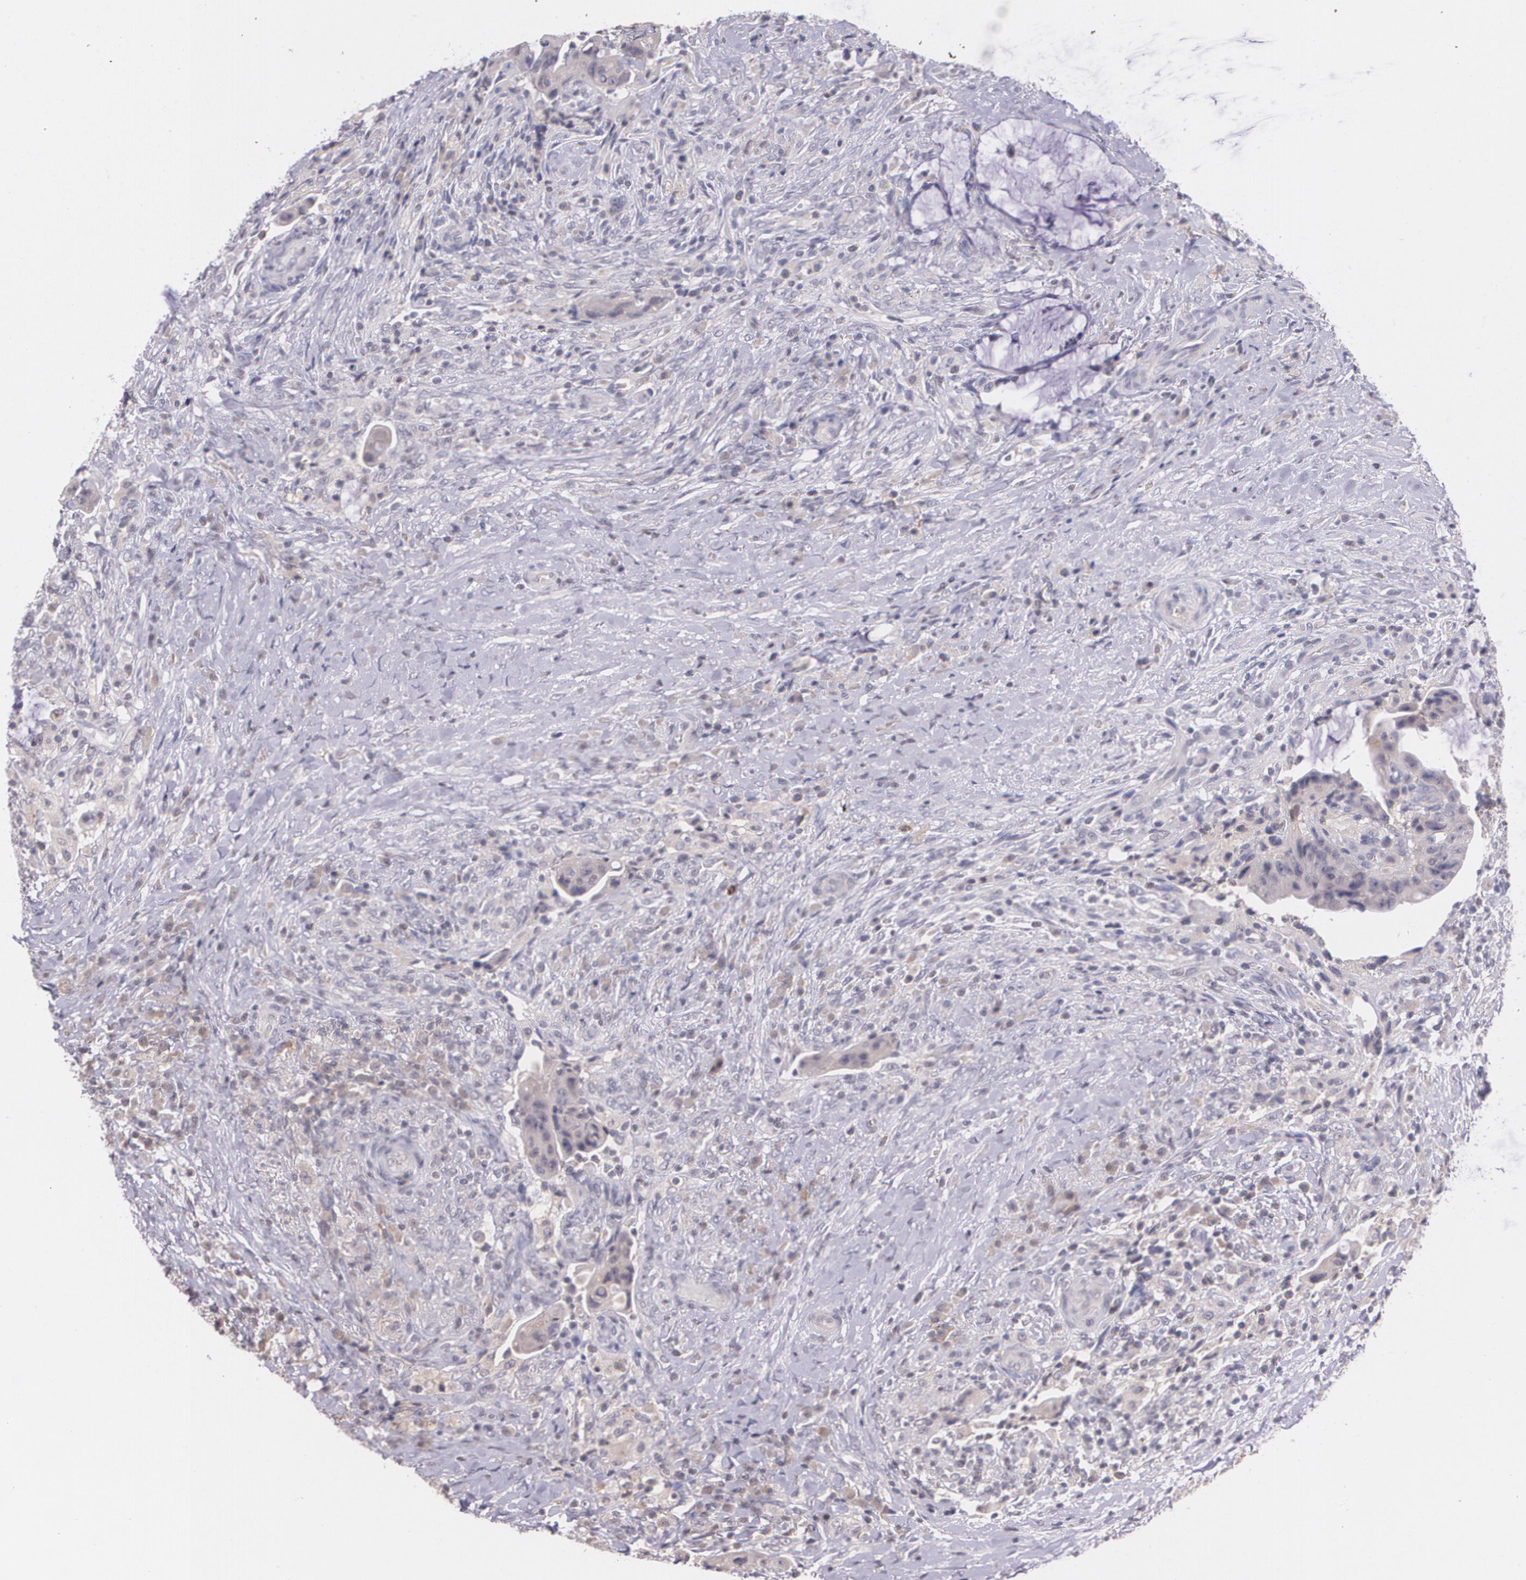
{"staining": {"intensity": "weak", "quantity": ">75%", "location": "cytoplasmic/membranous"}, "tissue": "colorectal cancer", "cell_type": "Tumor cells", "image_type": "cancer", "snomed": [{"axis": "morphology", "description": "Adenocarcinoma, NOS"}, {"axis": "topography", "description": "Rectum"}], "caption": "This is an image of immunohistochemistry staining of colorectal cancer, which shows weak expression in the cytoplasmic/membranous of tumor cells.", "gene": "TM4SF1", "patient": {"sex": "female", "age": 71}}